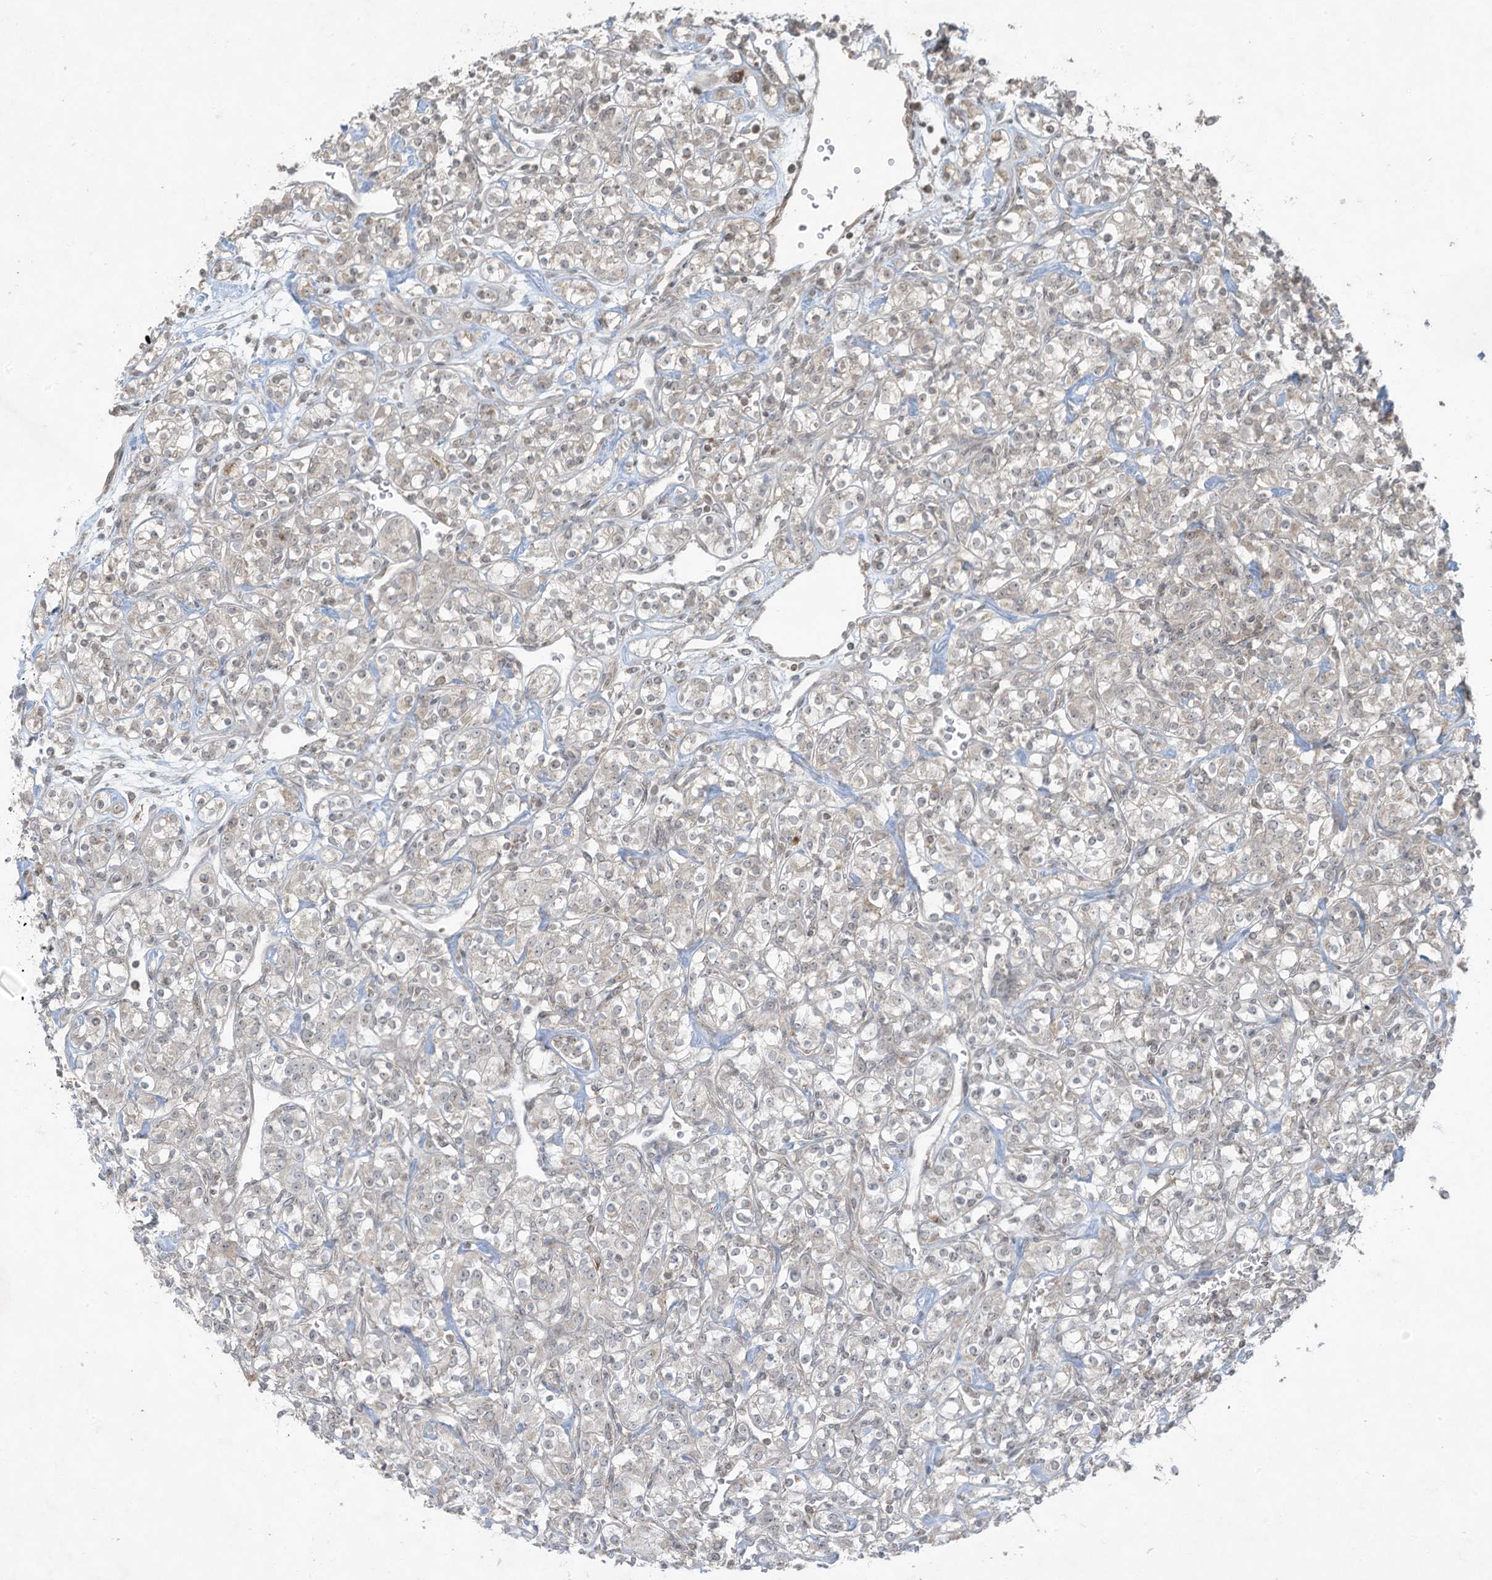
{"staining": {"intensity": "negative", "quantity": "none", "location": "none"}, "tissue": "renal cancer", "cell_type": "Tumor cells", "image_type": "cancer", "snomed": [{"axis": "morphology", "description": "Adenocarcinoma, NOS"}, {"axis": "topography", "description": "Kidney"}], "caption": "The immunohistochemistry micrograph has no significant positivity in tumor cells of renal cancer tissue.", "gene": "ZNF263", "patient": {"sex": "male", "age": 77}}